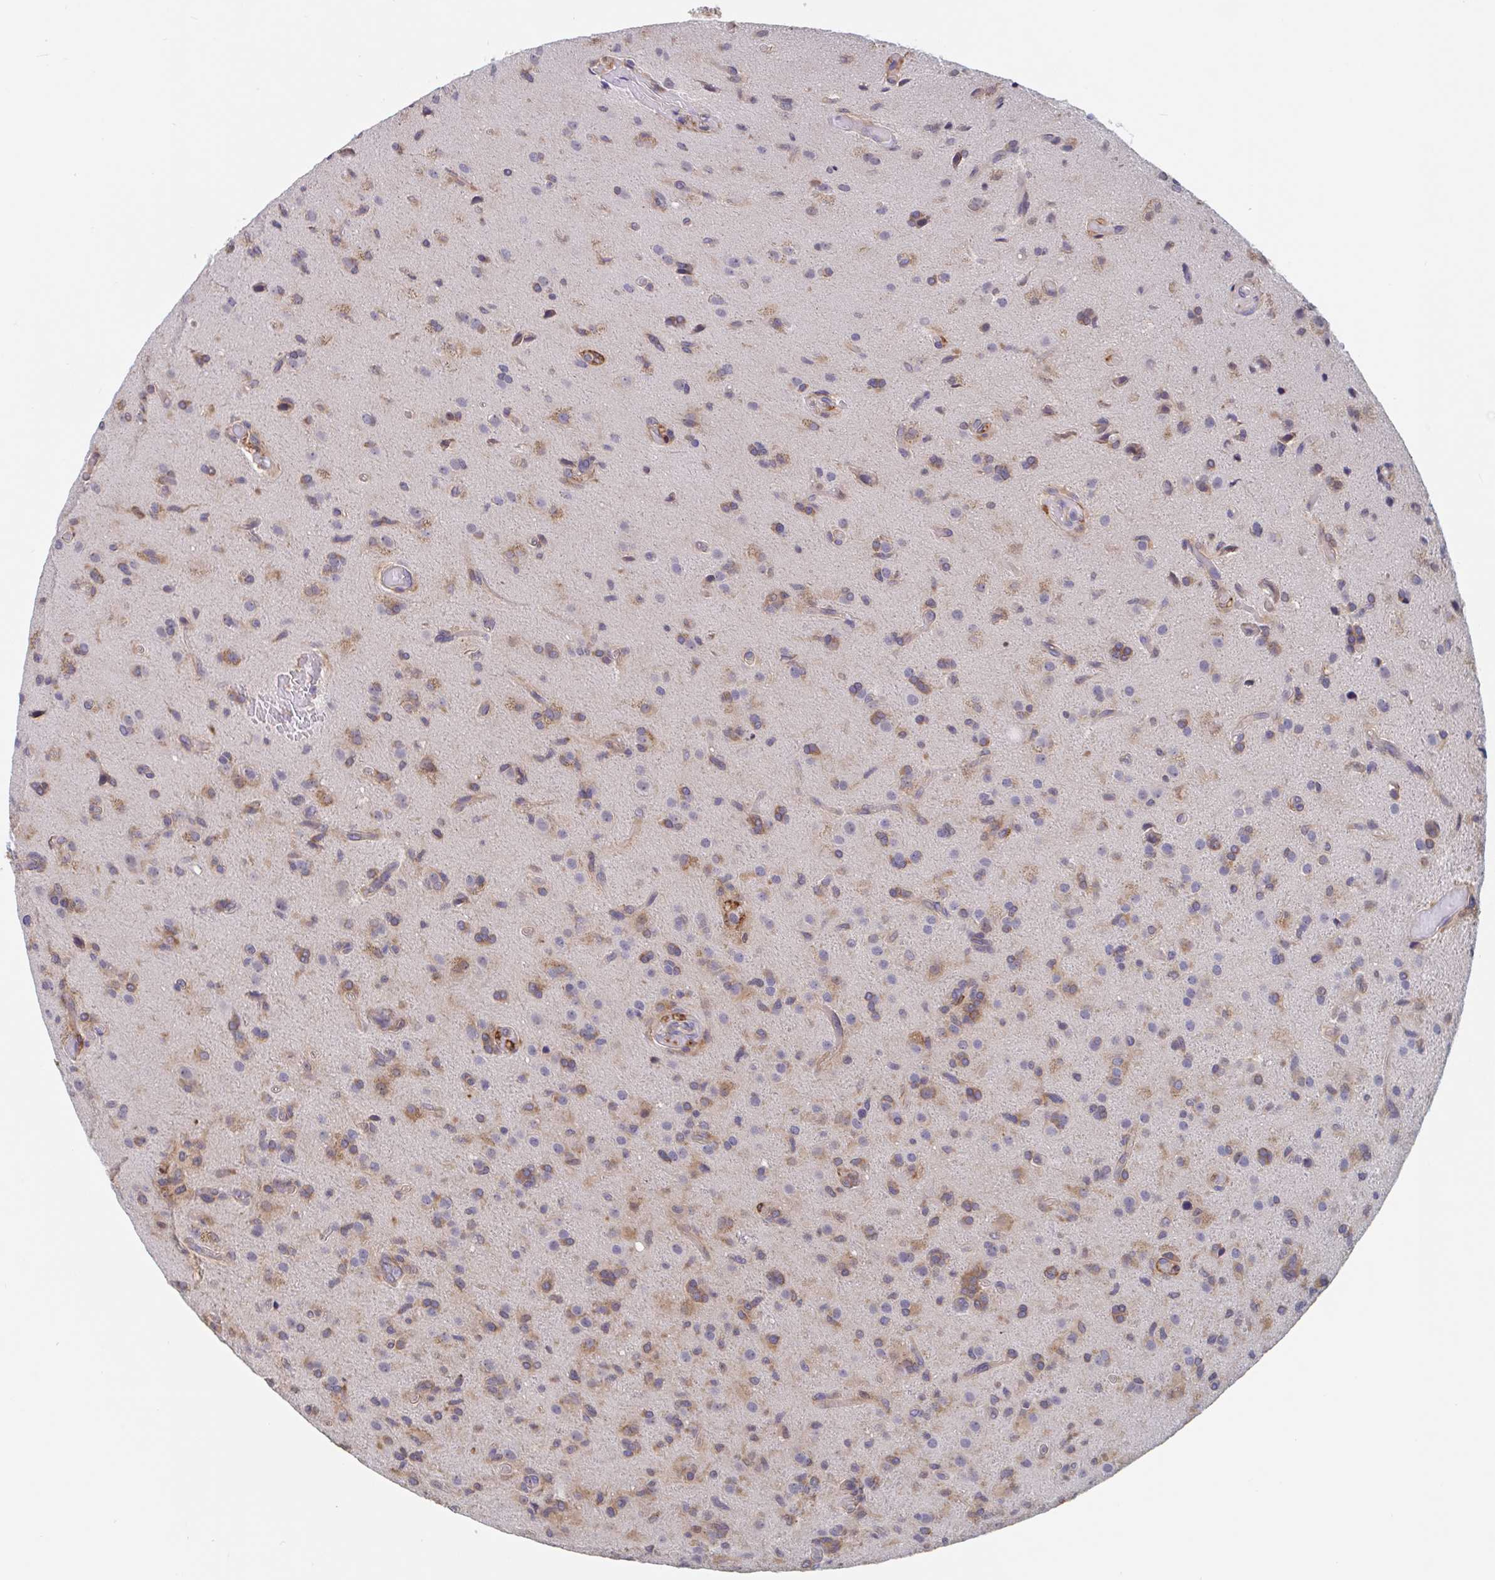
{"staining": {"intensity": "moderate", "quantity": ">75%", "location": "cytoplasmic/membranous"}, "tissue": "glioma", "cell_type": "Tumor cells", "image_type": "cancer", "snomed": [{"axis": "morphology", "description": "Glioma, malignant, High grade"}, {"axis": "topography", "description": "Brain"}], "caption": "Moderate cytoplasmic/membranous expression is seen in about >75% of tumor cells in glioma.", "gene": "SNX8", "patient": {"sex": "male", "age": 55}}